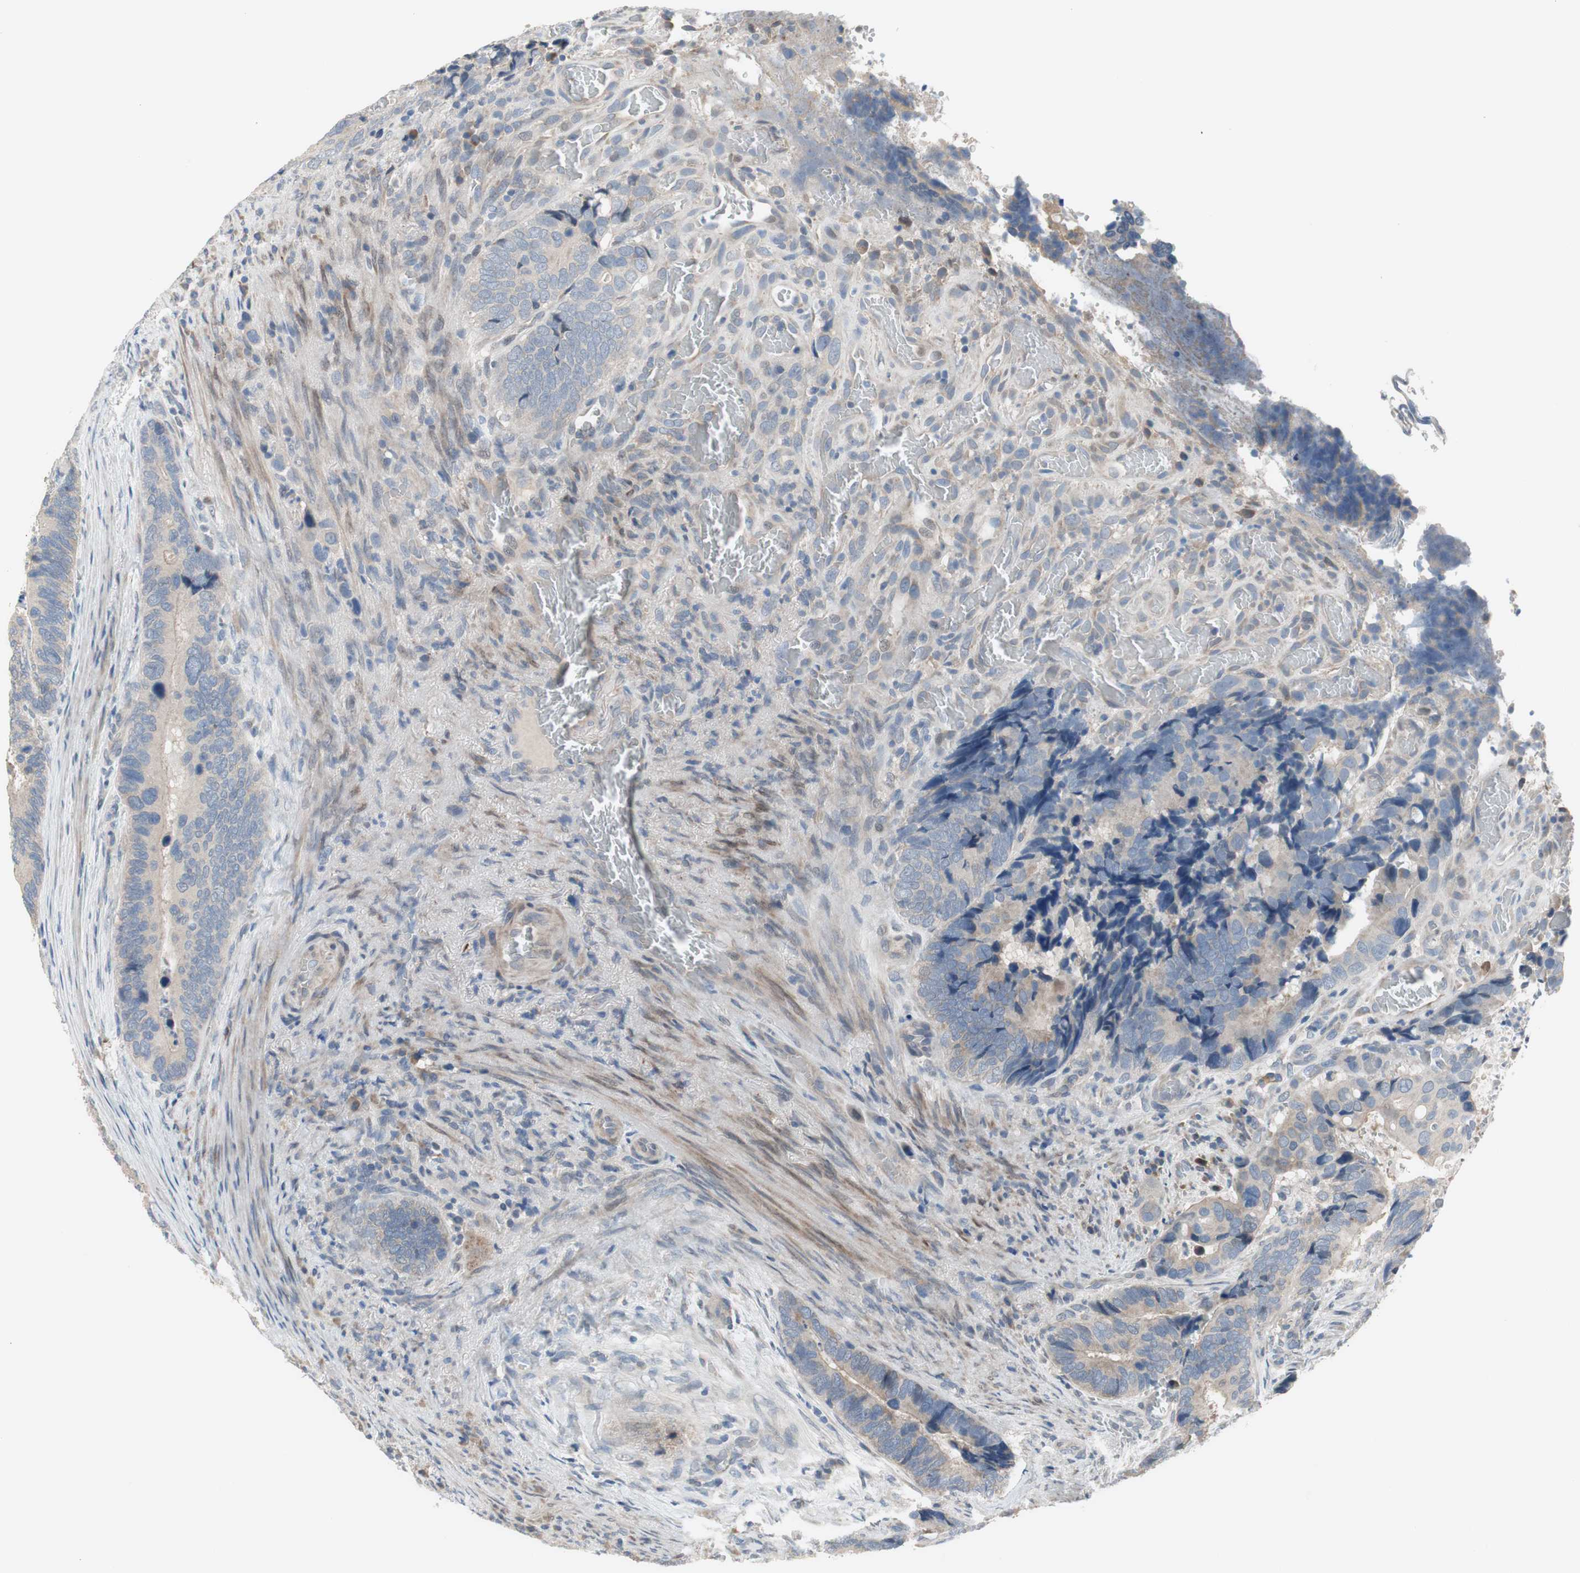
{"staining": {"intensity": "negative", "quantity": "none", "location": "none"}, "tissue": "colorectal cancer", "cell_type": "Tumor cells", "image_type": "cancer", "snomed": [{"axis": "morphology", "description": "Adenocarcinoma, NOS"}, {"axis": "topography", "description": "Colon"}], "caption": "Immunohistochemistry of adenocarcinoma (colorectal) displays no expression in tumor cells. Nuclei are stained in blue.", "gene": "TACR3", "patient": {"sex": "male", "age": 72}}